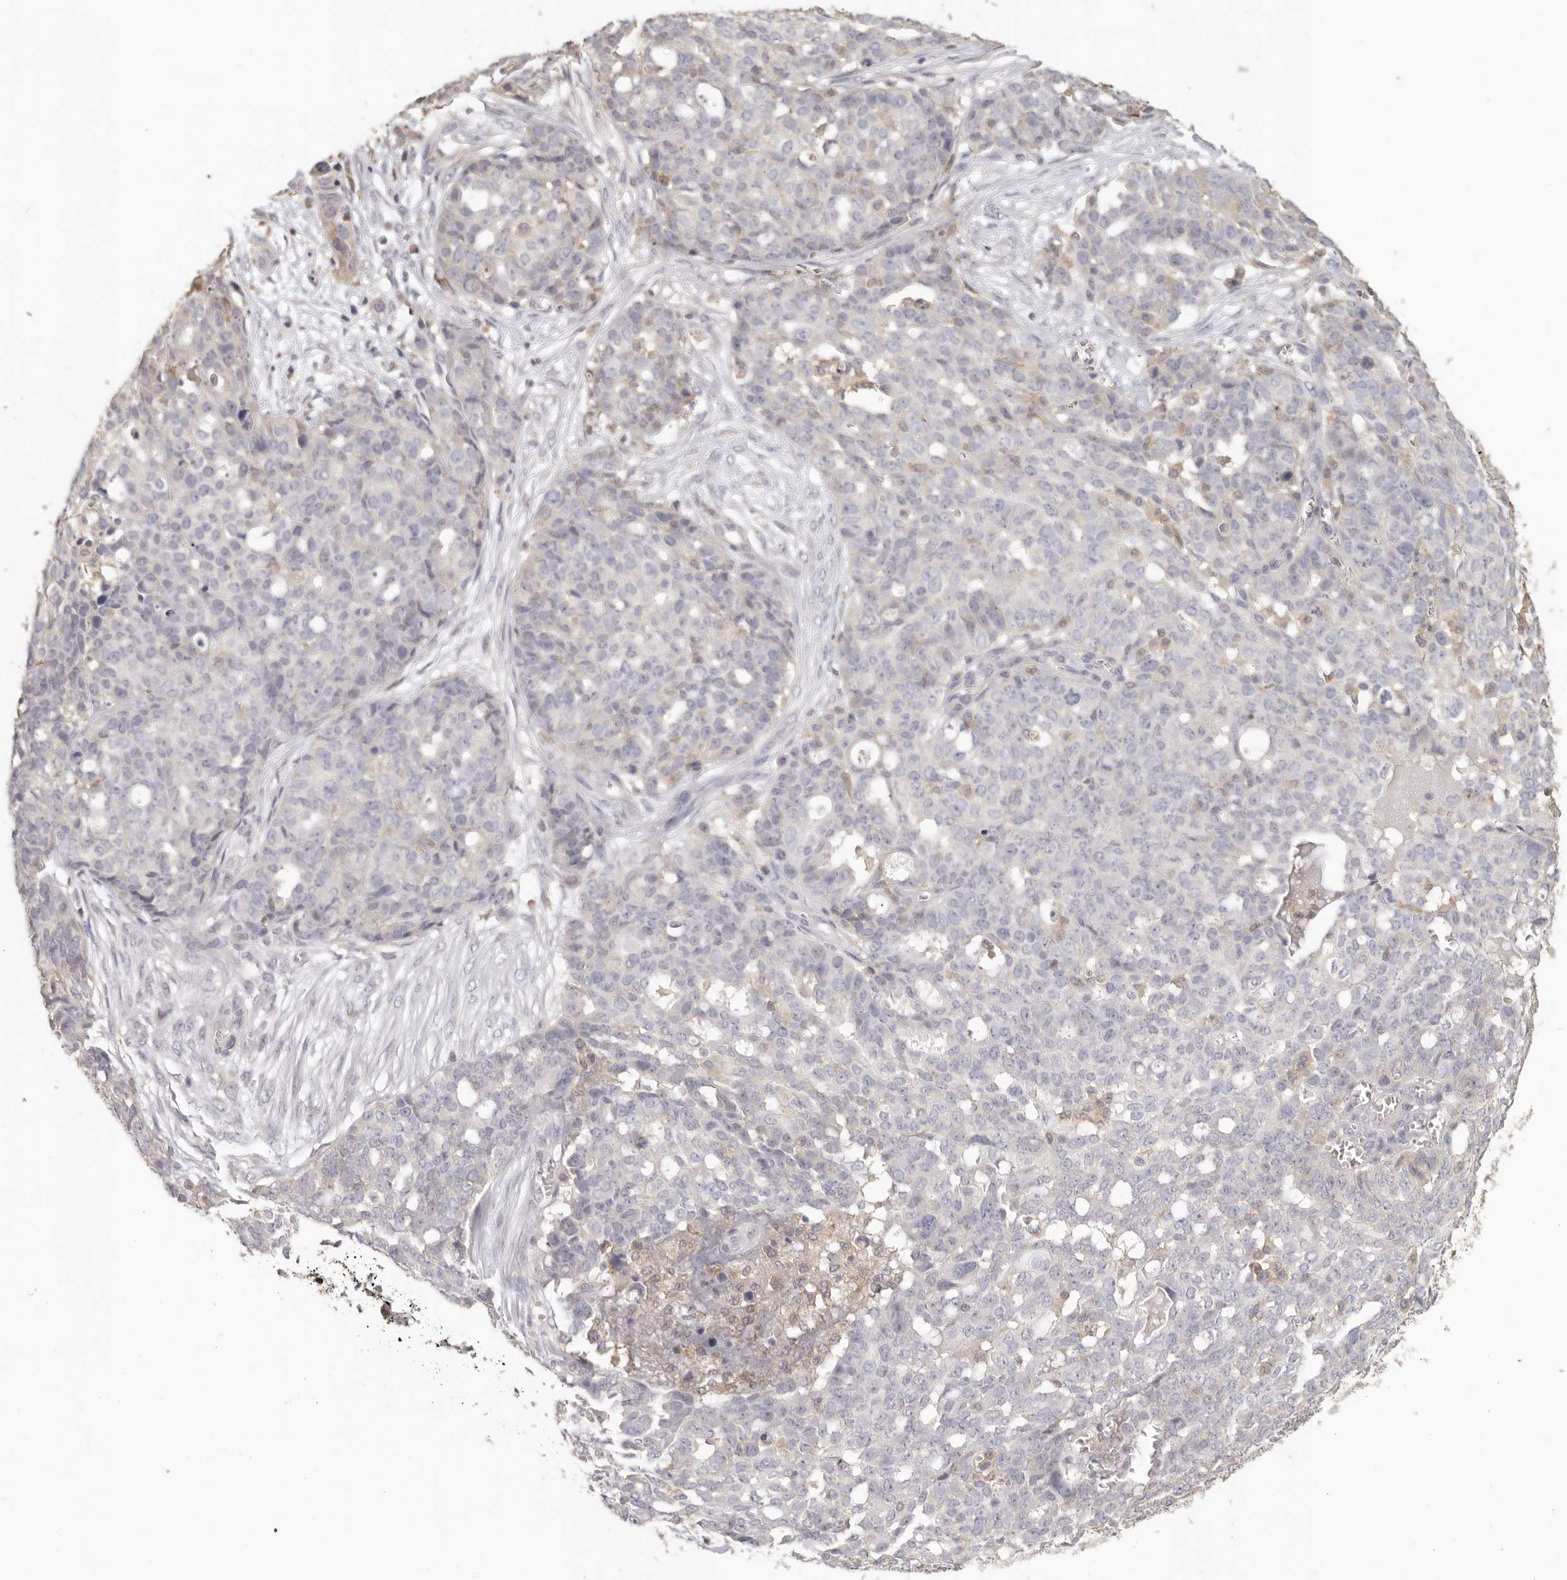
{"staining": {"intensity": "negative", "quantity": "none", "location": "none"}, "tissue": "ovarian cancer", "cell_type": "Tumor cells", "image_type": "cancer", "snomed": [{"axis": "morphology", "description": "Cystadenocarcinoma, serous, NOS"}, {"axis": "topography", "description": "Soft tissue"}, {"axis": "topography", "description": "Ovary"}], "caption": "A micrograph of ovarian cancer (serous cystadenocarcinoma) stained for a protein shows no brown staining in tumor cells. (DAB (3,3'-diaminobenzidine) immunohistochemistry (IHC) with hematoxylin counter stain).", "gene": "CSK", "patient": {"sex": "female", "age": 57}}